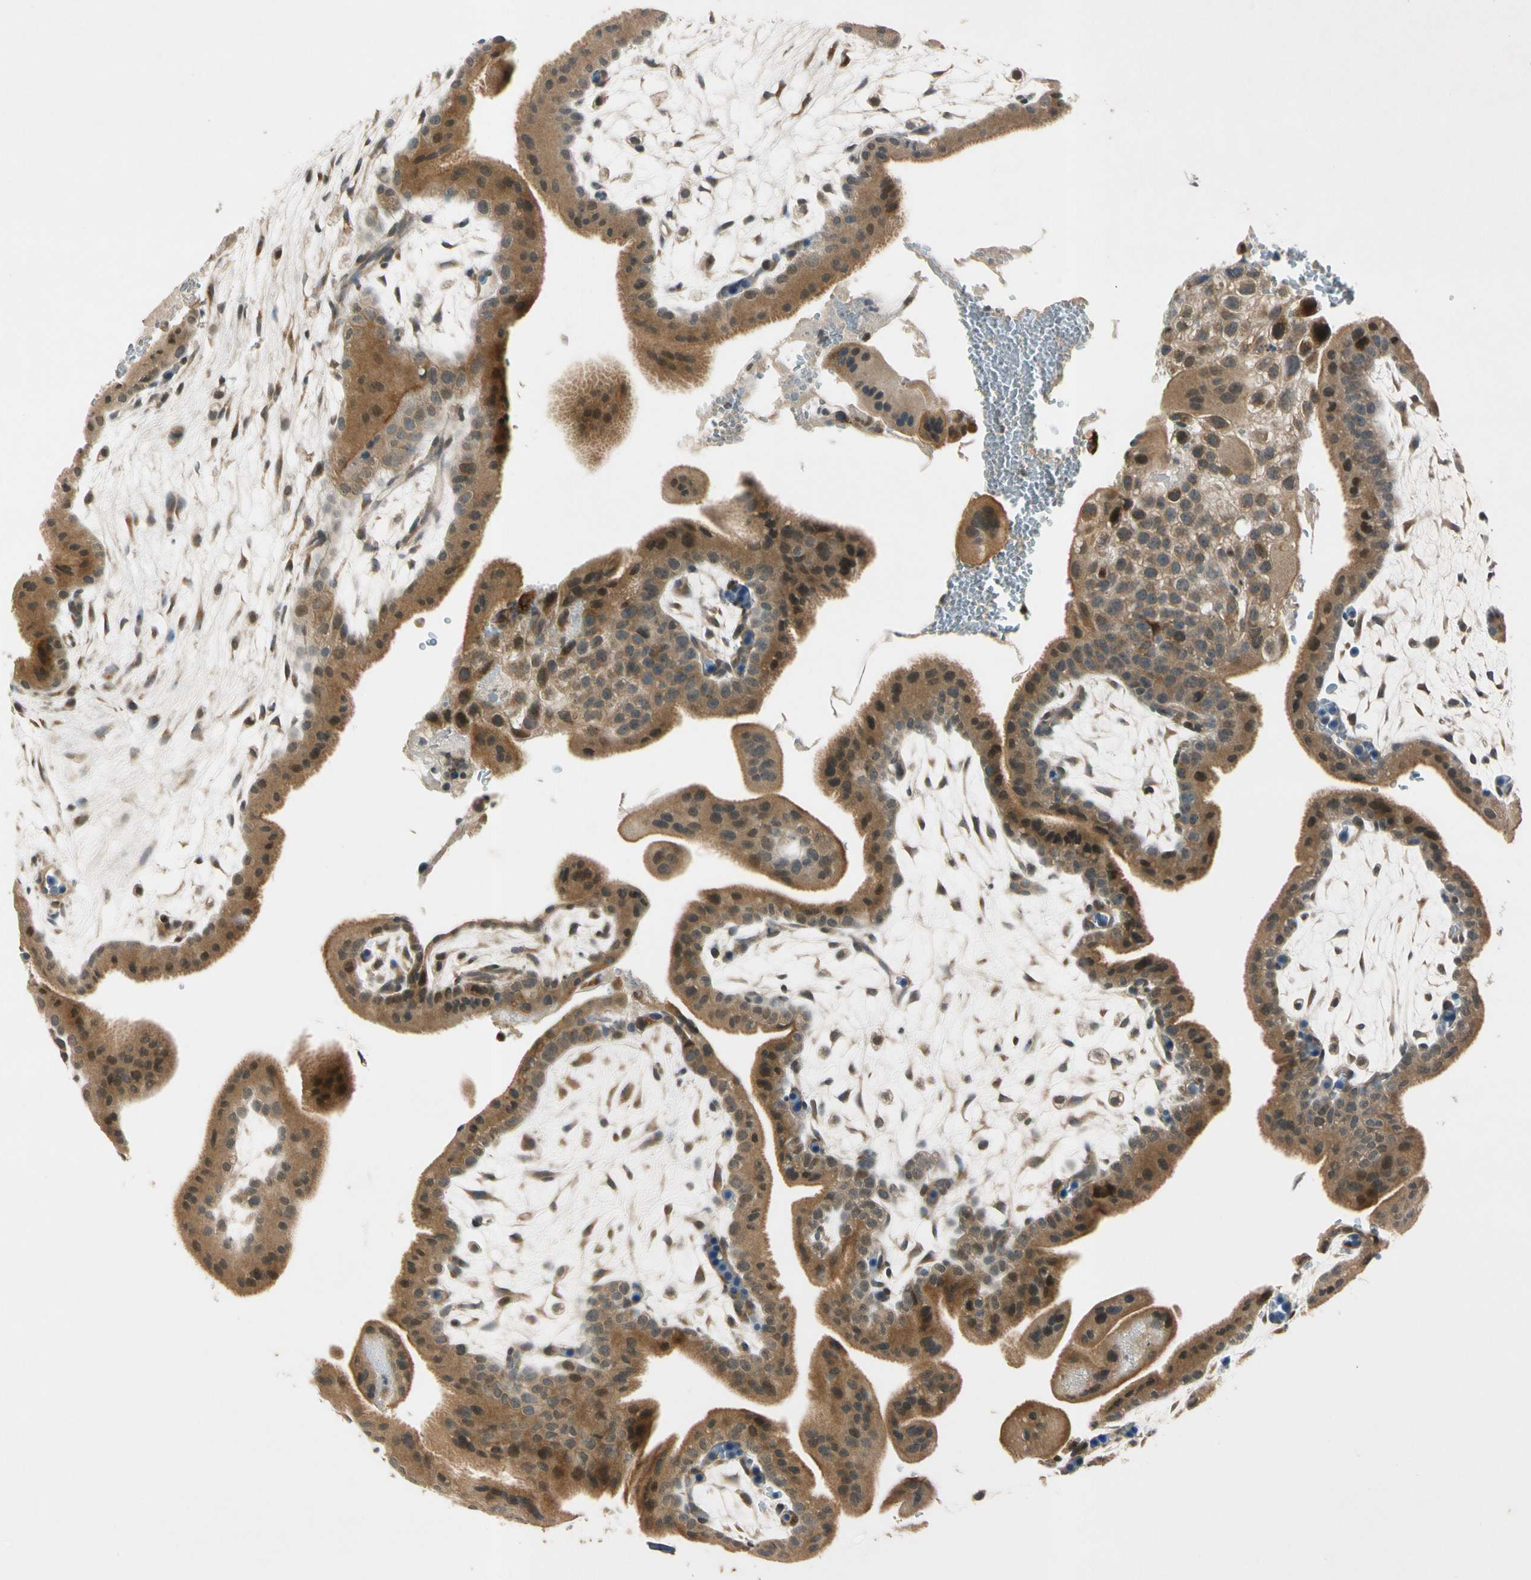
{"staining": {"intensity": "strong", "quantity": ">75%", "location": "cytoplasmic/membranous"}, "tissue": "placenta", "cell_type": "Trophoblastic cells", "image_type": "normal", "snomed": [{"axis": "morphology", "description": "Normal tissue, NOS"}, {"axis": "topography", "description": "Placenta"}], "caption": "High-magnification brightfield microscopy of unremarkable placenta stained with DAB (brown) and counterstained with hematoxylin (blue). trophoblastic cells exhibit strong cytoplasmic/membranous positivity is seen in about>75% of cells.", "gene": "RPS6KB2", "patient": {"sex": "female", "age": 35}}